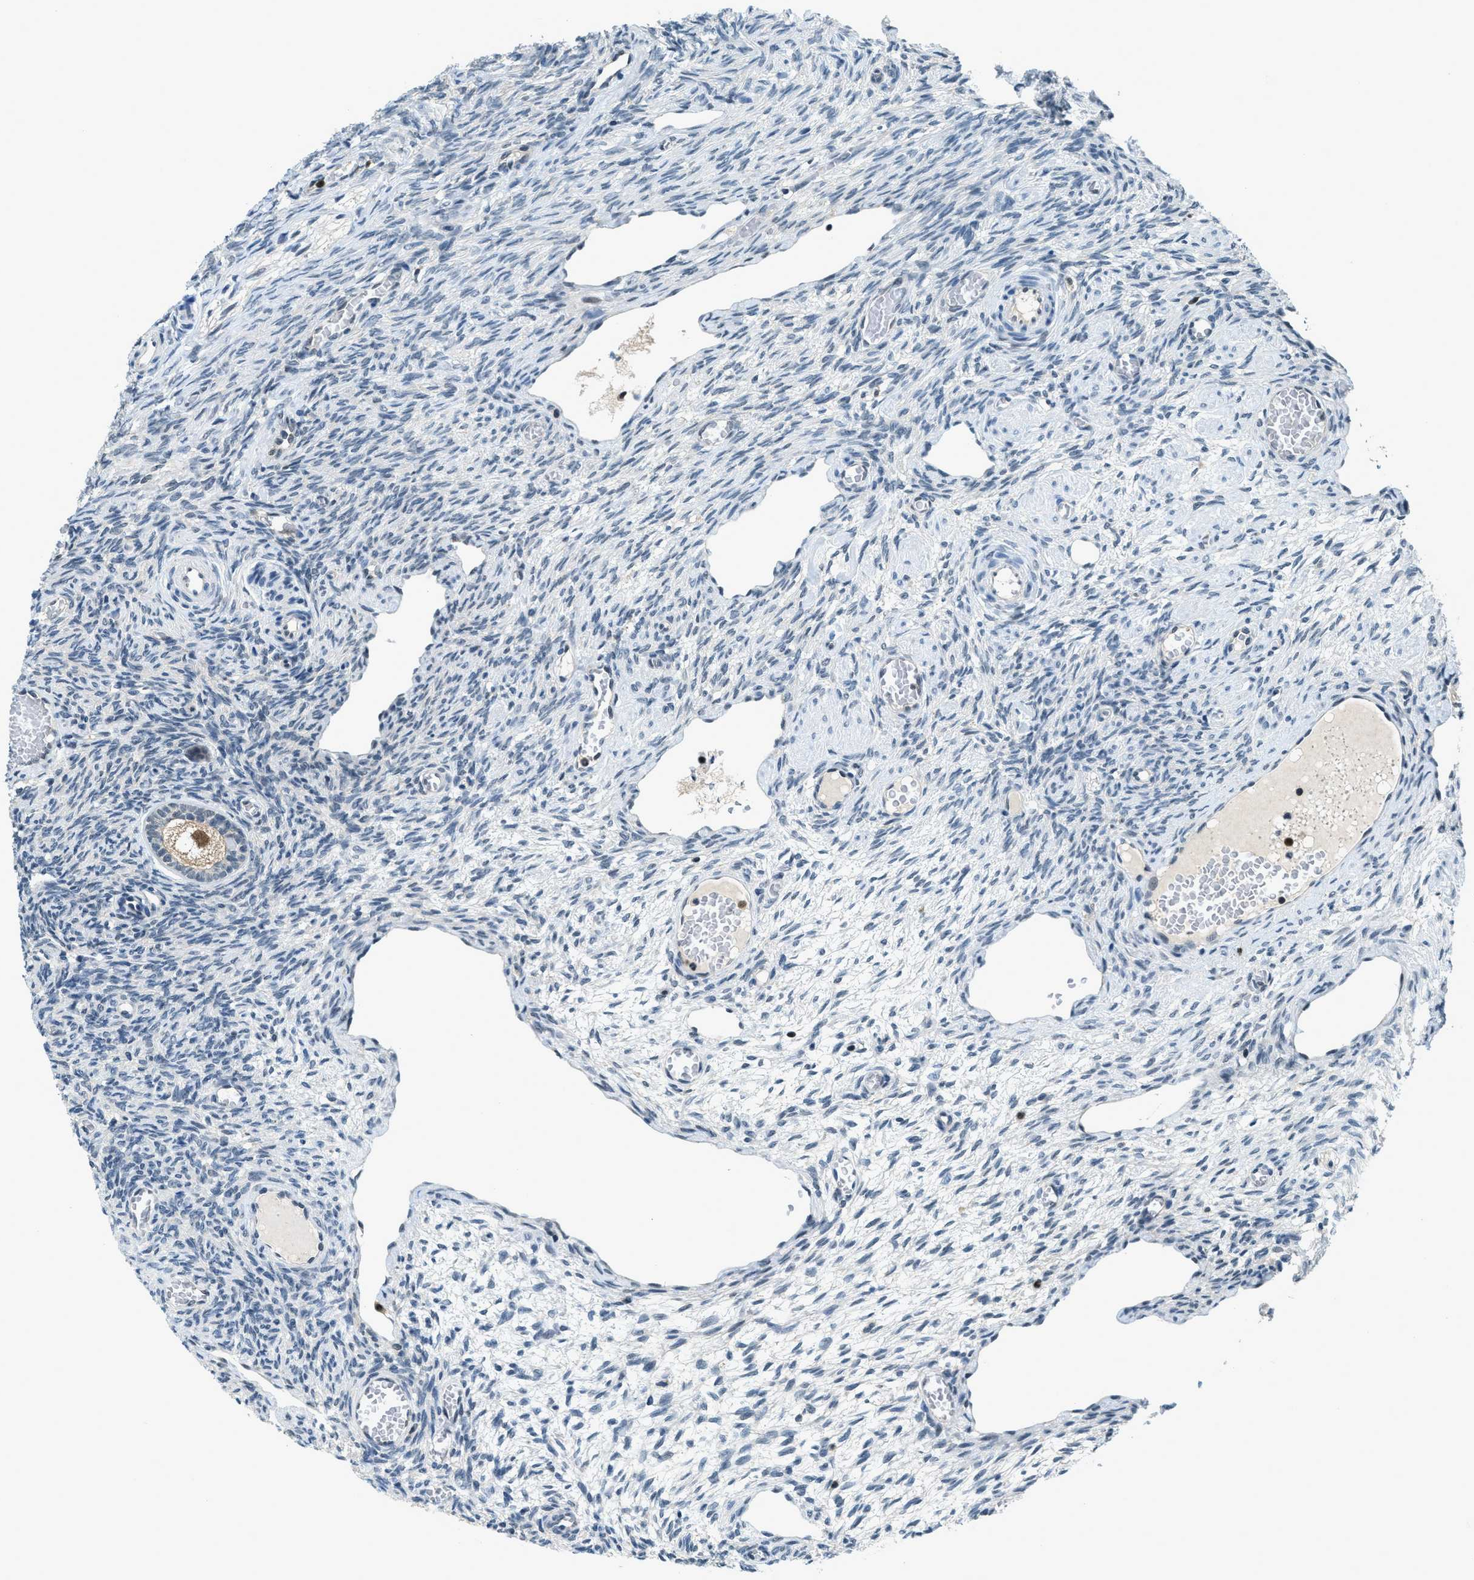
{"staining": {"intensity": "moderate", "quantity": "<25%", "location": "nuclear"}, "tissue": "ovary", "cell_type": "Follicle cells", "image_type": "normal", "snomed": [{"axis": "morphology", "description": "Normal tissue, NOS"}, {"axis": "topography", "description": "Ovary"}], "caption": "Approximately <25% of follicle cells in normal ovary demonstrate moderate nuclear protein positivity as visualized by brown immunohistochemical staining.", "gene": "OGFR", "patient": {"sex": "female", "age": 27}}